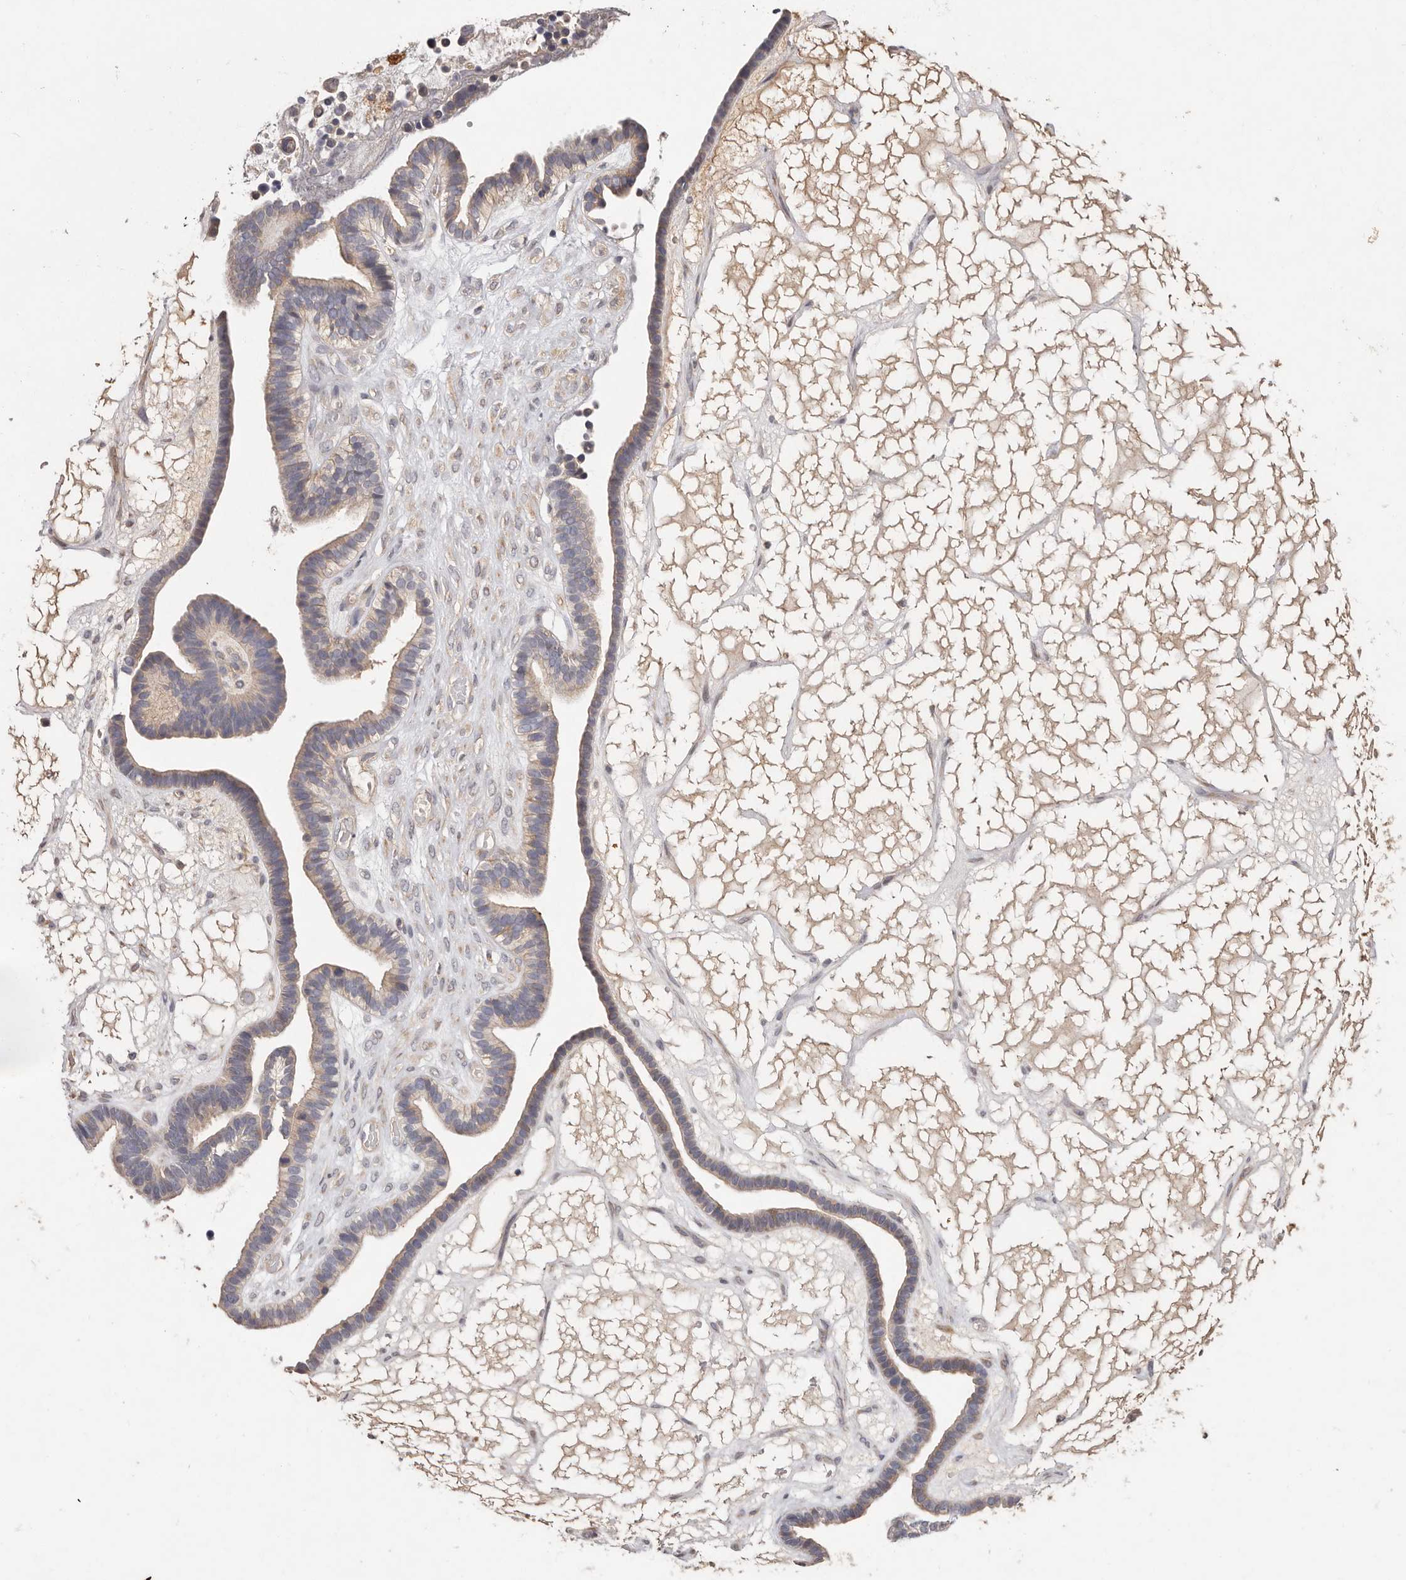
{"staining": {"intensity": "weak", "quantity": "25%-75%", "location": "cytoplasmic/membranous"}, "tissue": "ovarian cancer", "cell_type": "Tumor cells", "image_type": "cancer", "snomed": [{"axis": "morphology", "description": "Cystadenocarcinoma, serous, NOS"}, {"axis": "topography", "description": "Ovary"}], "caption": "The image displays immunohistochemical staining of serous cystadenocarcinoma (ovarian). There is weak cytoplasmic/membranous expression is present in about 25%-75% of tumor cells. The staining is performed using DAB (3,3'-diaminobenzidine) brown chromogen to label protein expression. The nuclei are counter-stained blue using hematoxylin.", "gene": "THBS3", "patient": {"sex": "female", "age": 56}}